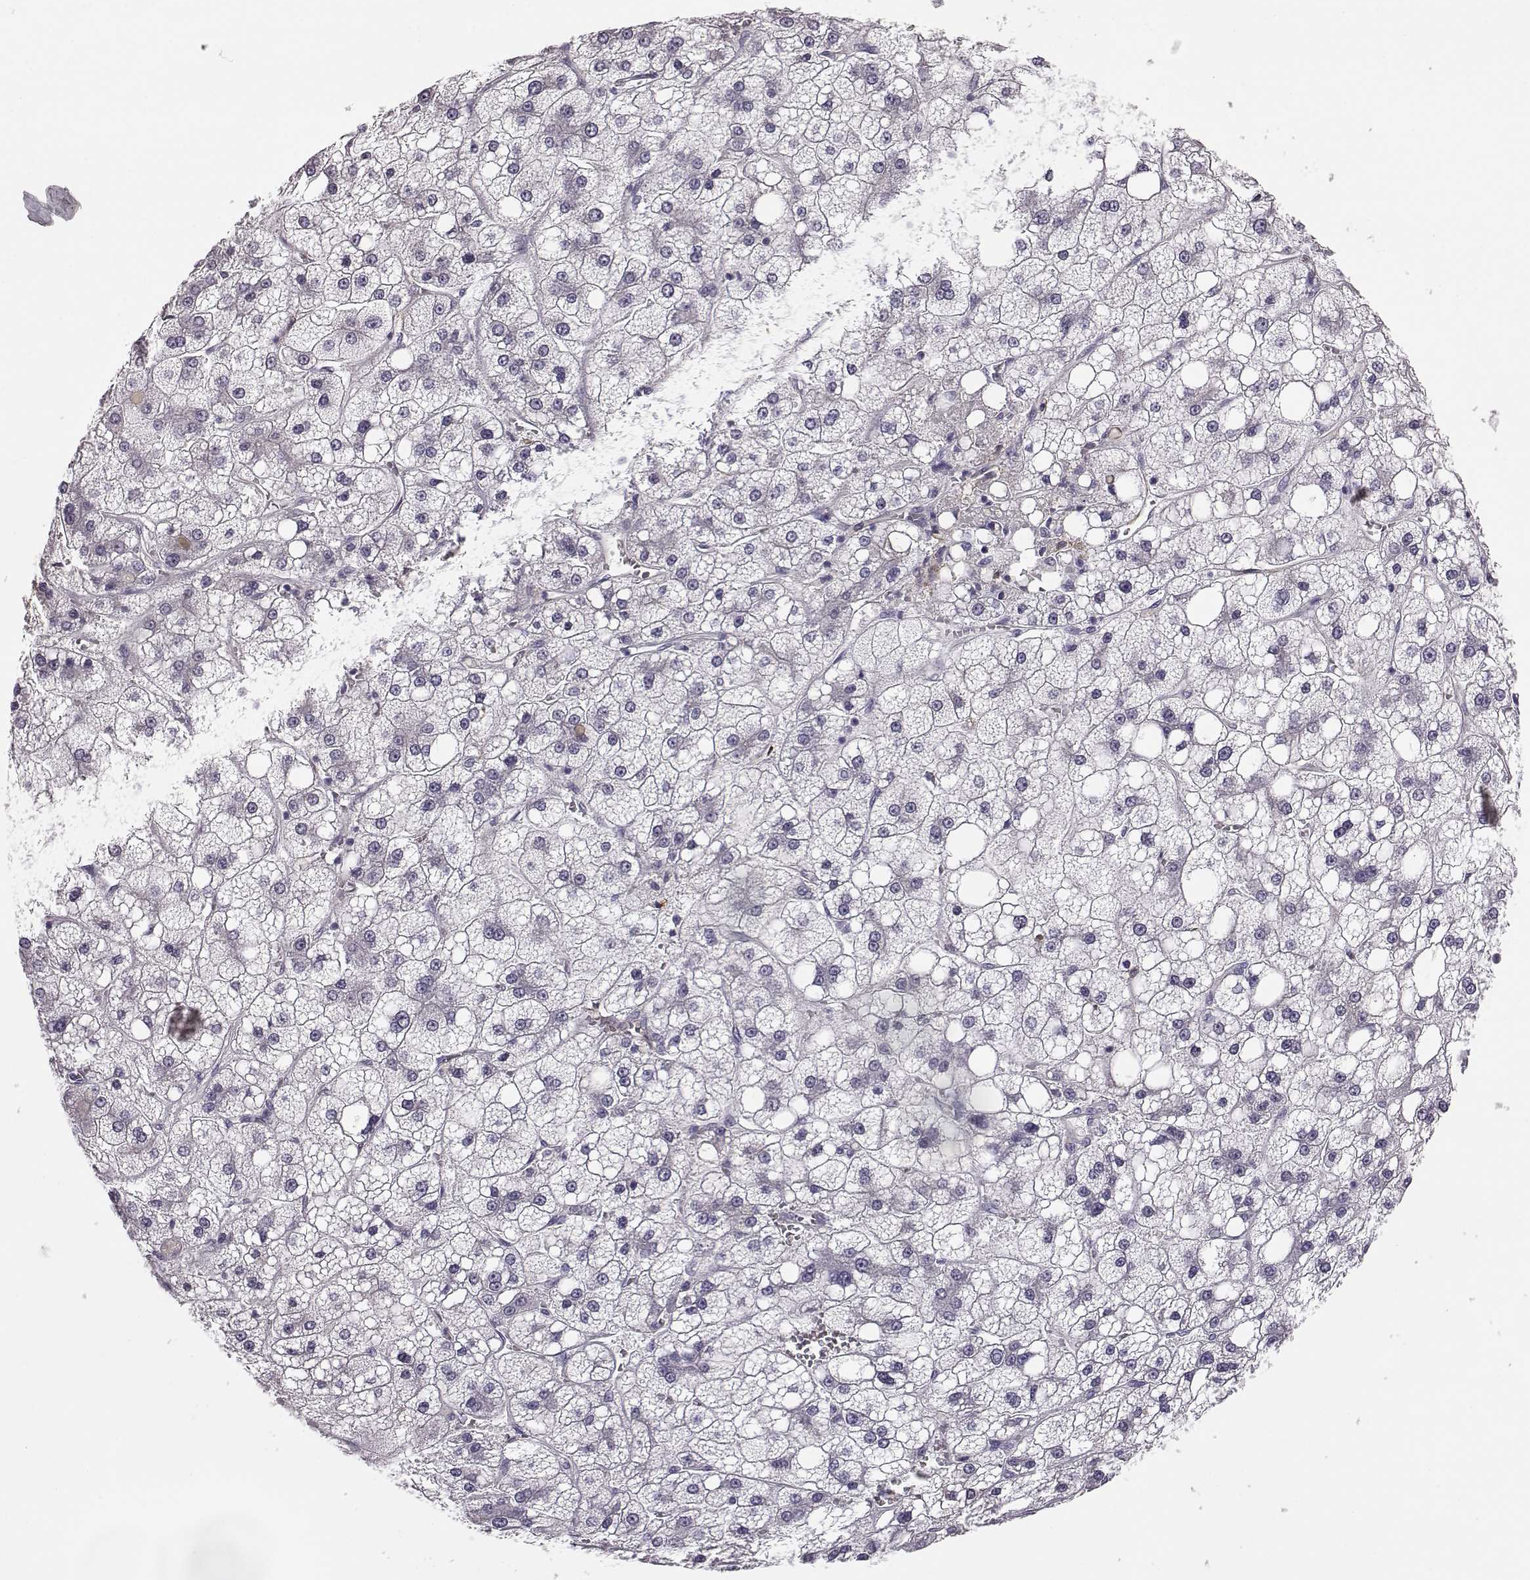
{"staining": {"intensity": "negative", "quantity": "none", "location": "none"}, "tissue": "liver cancer", "cell_type": "Tumor cells", "image_type": "cancer", "snomed": [{"axis": "morphology", "description": "Carcinoma, Hepatocellular, NOS"}, {"axis": "topography", "description": "Liver"}], "caption": "Immunohistochemistry of human hepatocellular carcinoma (liver) reveals no staining in tumor cells. Nuclei are stained in blue.", "gene": "KRT85", "patient": {"sex": "male", "age": 73}}